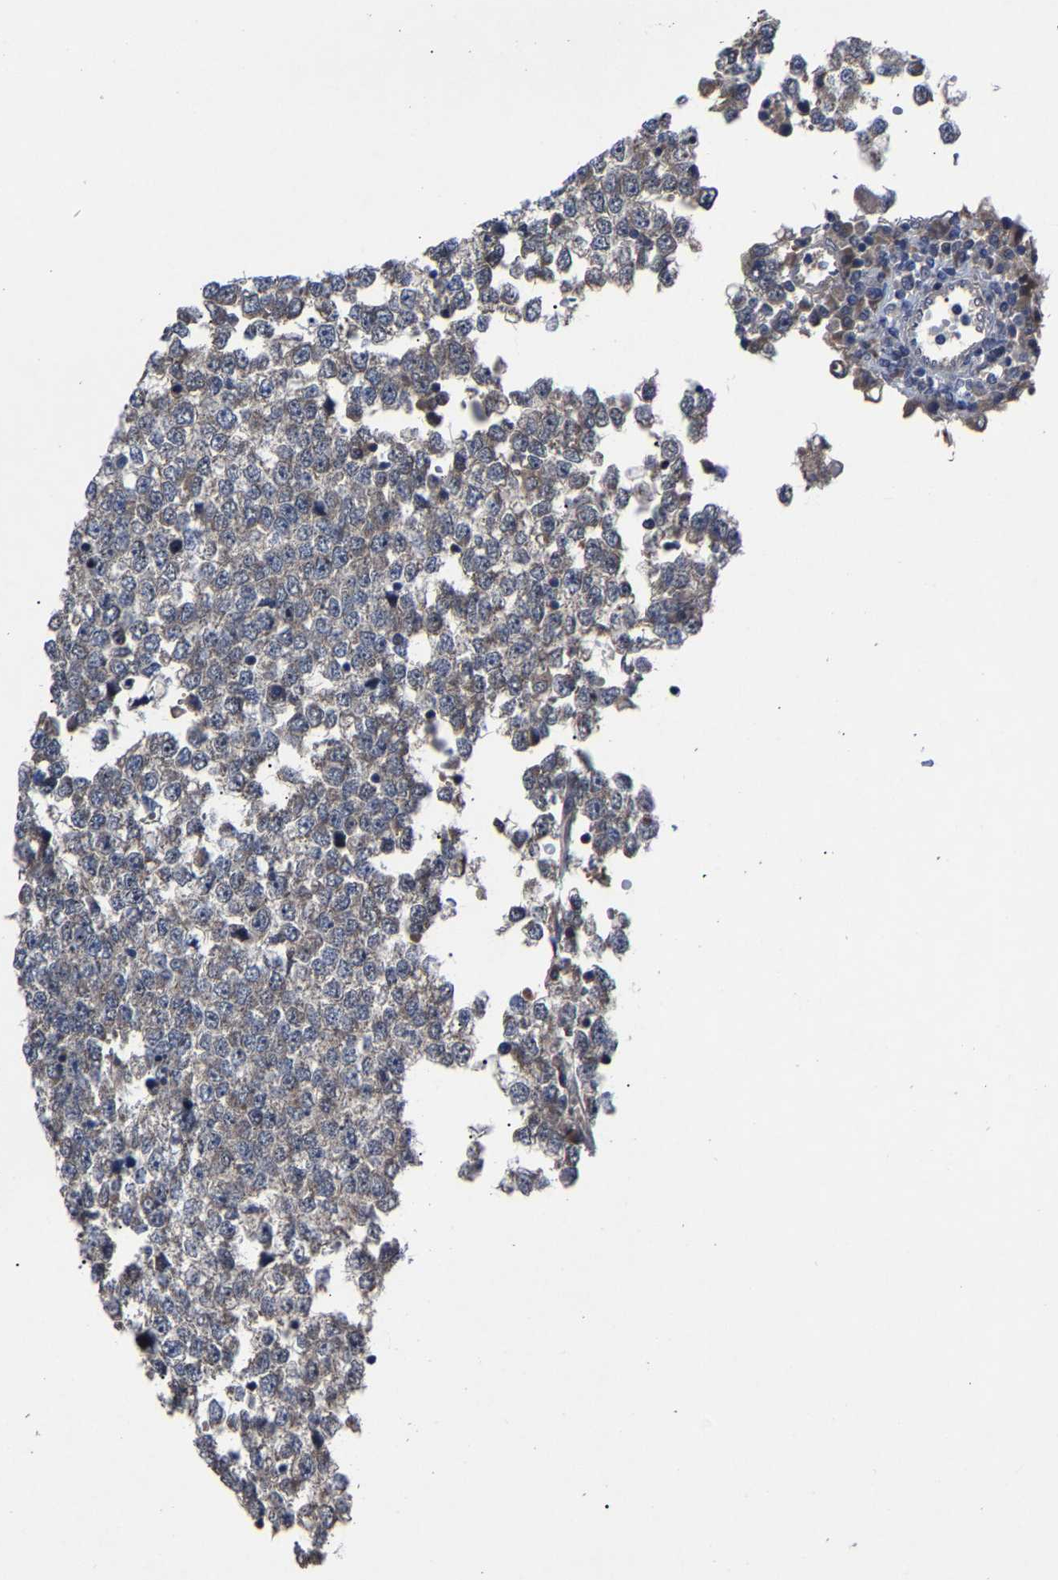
{"staining": {"intensity": "negative", "quantity": "none", "location": "none"}, "tissue": "testis cancer", "cell_type": "Tumor cells", "image_type": "cancer", "snomed": [{"axis": "morphology", "description": "Seminoma, NOS"}, {"axis": "topography", "description": "Testis"}], "caption": "IHC of human testis cancer shows no positivity in tumor cells.", "gene": "LSM8", "patient": {"sex": "male", "age": 65}}